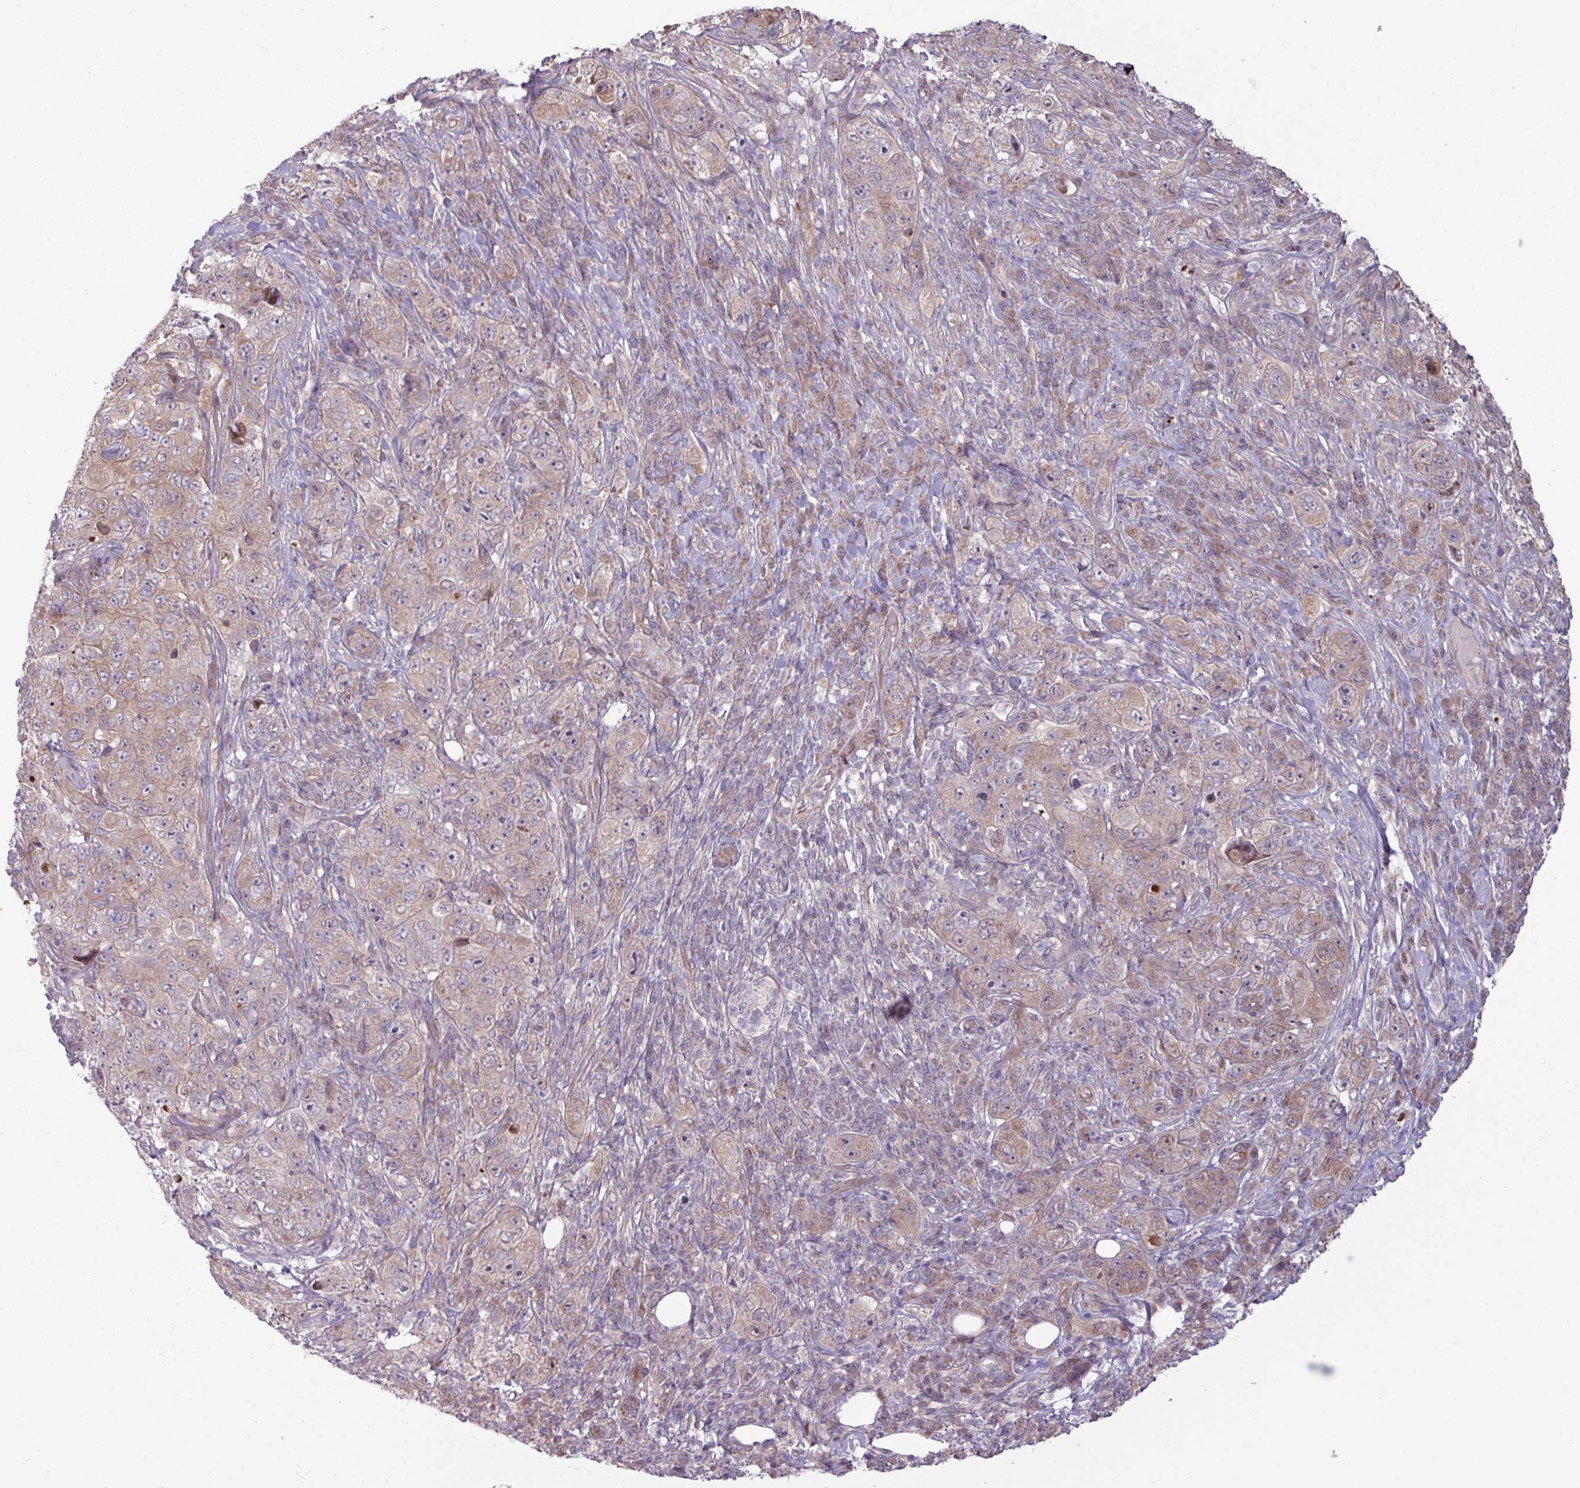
{"staining": {"intensity": "weak", "quantity": "<25%", "location": "cytoplasmic/membranous"}, "tissue": "pancreatic cancer", "cell_type": "Tumor cells", "image_type": "cancer", "snomed": [{"axis": "morphology", "description": "Adenocarcinoma, NOS"}, {"axis": "topography", "description": "Pancreas"}], "caption": "Tumor cells show no significant positivity in adenocarcinoma (pancreatic). The staining is performed using DAB (3,3'-diaminobenzidine) brown chromogen with nuclei counter-stained in using hematoxylin.", "gene": "PDPR", "patient": {"sex": "male", "age": 68}}